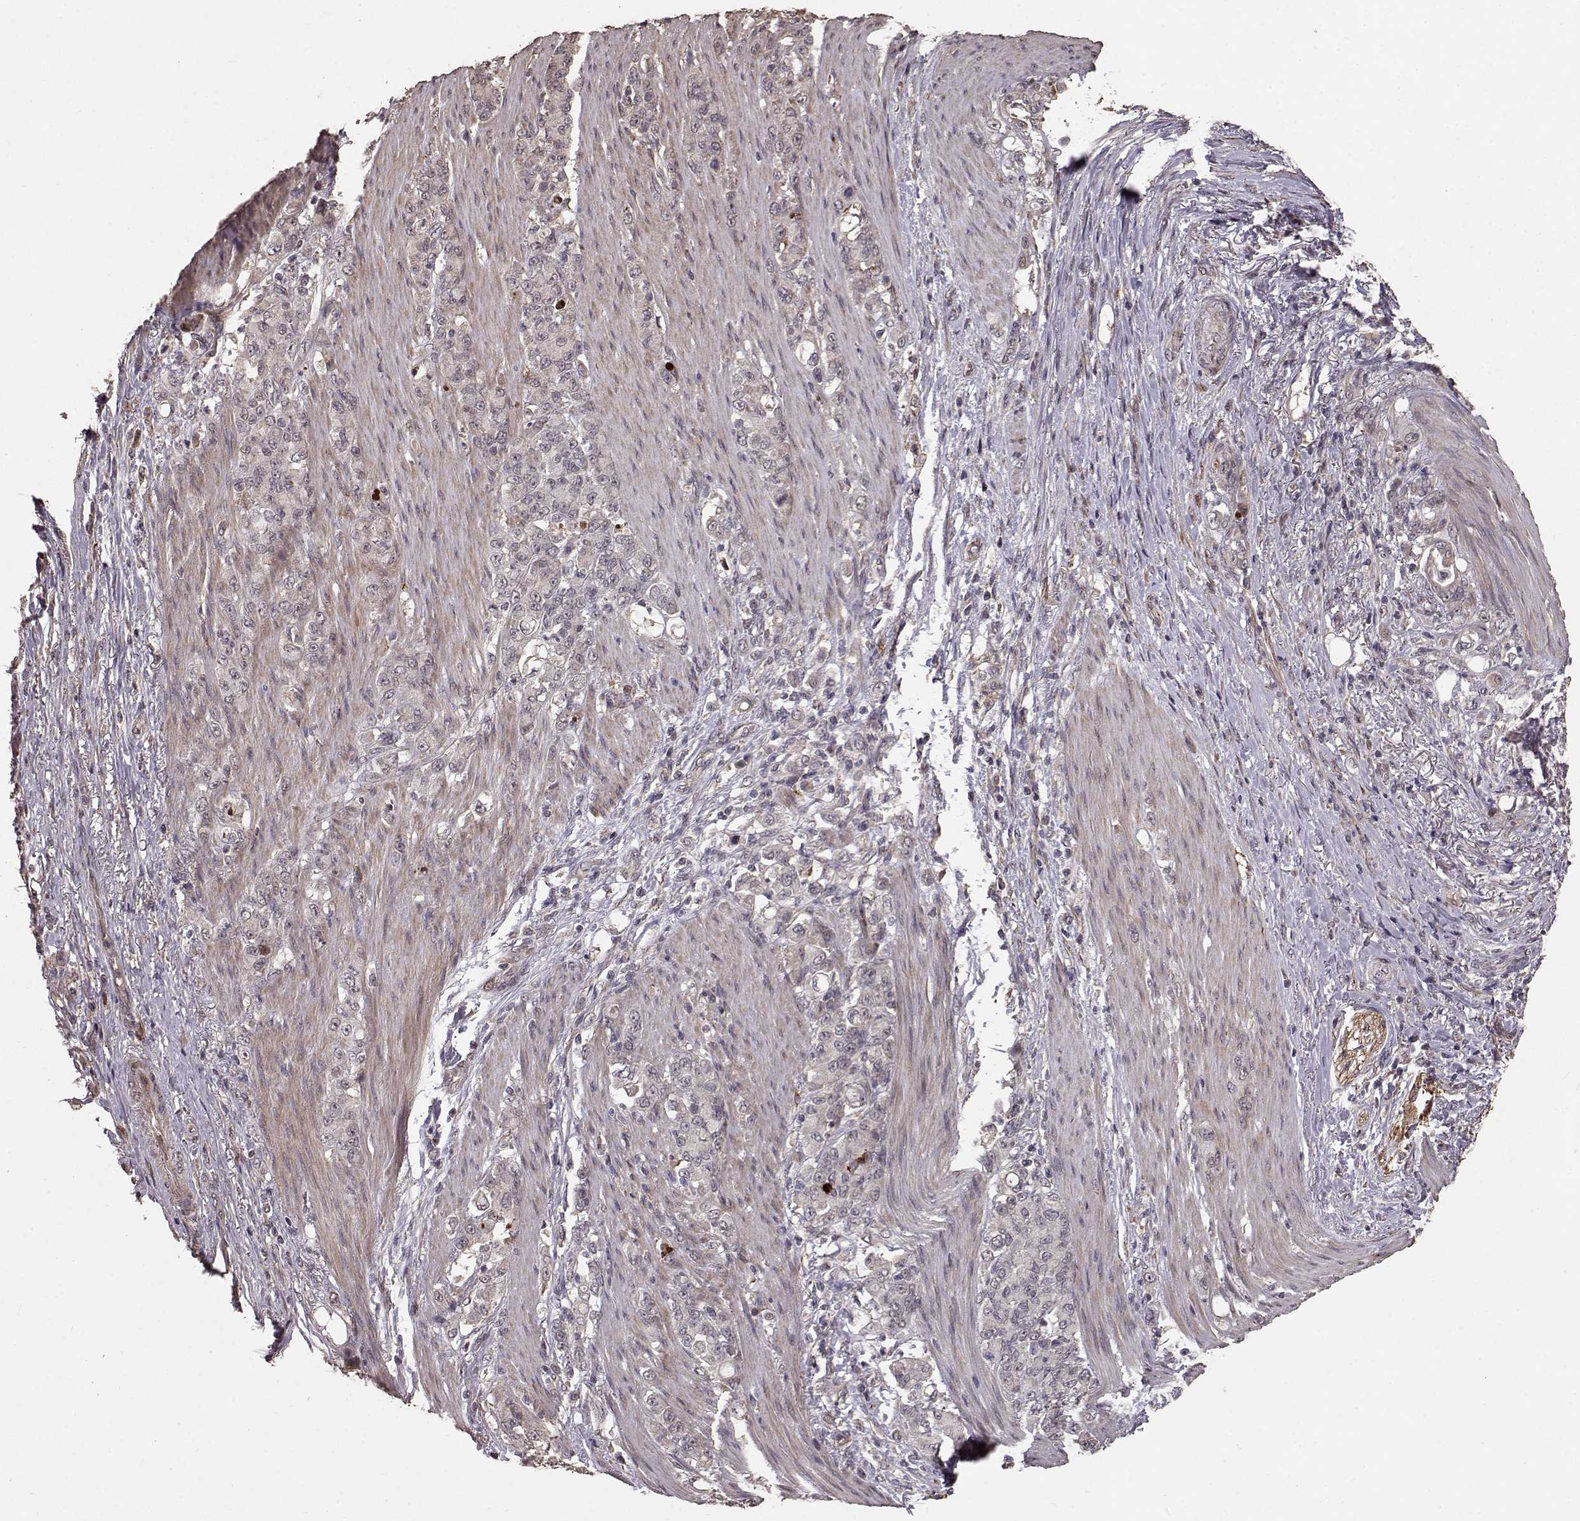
{"staining": {"intensity": "moderate", "quantity": ">75%", "location": "cytoplasmic/membranous"}, "tissue": "stomach cancer", "cell_type": "Tumor cells", "image_type": "cancer", "snomed": [{"axis": "morphology", "description": "Adenocarcinoma, NOS"}, {"axis": "topography", "description": "Stomach"}], "caption": "Moderate cytoplasmic/membranous positivity for a protein is appreciated in approximately >75% of tumor cells of stomach adenocarcinoma using IHC.", "gene": "USP15", "patient": {"sex": "female", "age": 79}}